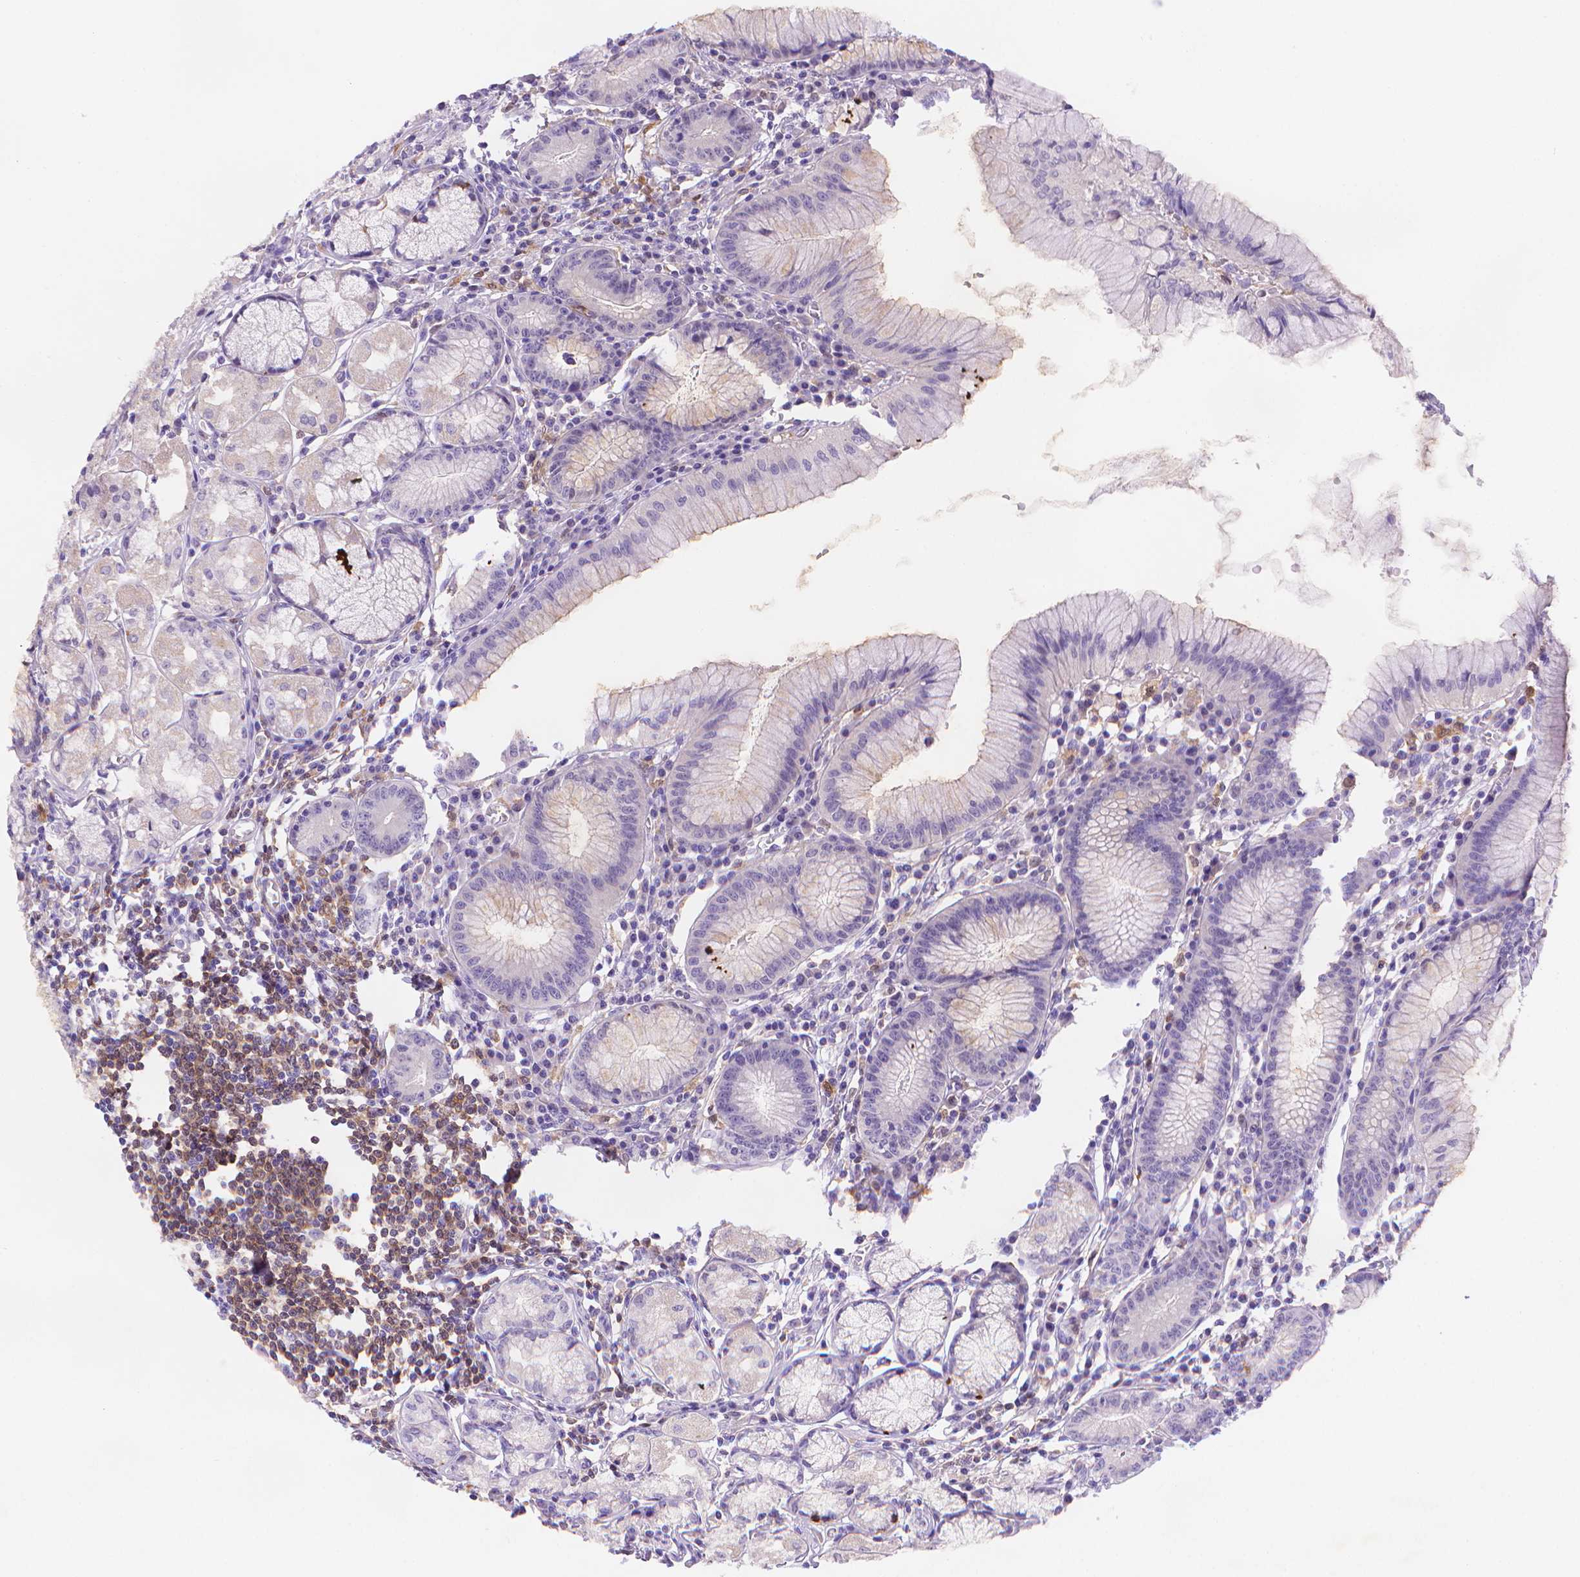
{"staining": {"intensity": "negative", "quantity": "none", "location": "none"}, "tissue": "stomach", "cell_type": "Glandular cells", "image_type": "normal", "snomed": [{"axis": "morphology", "description": "Normal tissue, NOS"}, {"axis": "topography", "description": "Stomach"}], "caption": "Glandular cells are negative for brown protein staining in benign stomach. (DAB (3,3'-diaminobenzidine) IHC, high magnification).", "gene": "FGD2", "patient": {"sex": "male", "age": 55}}